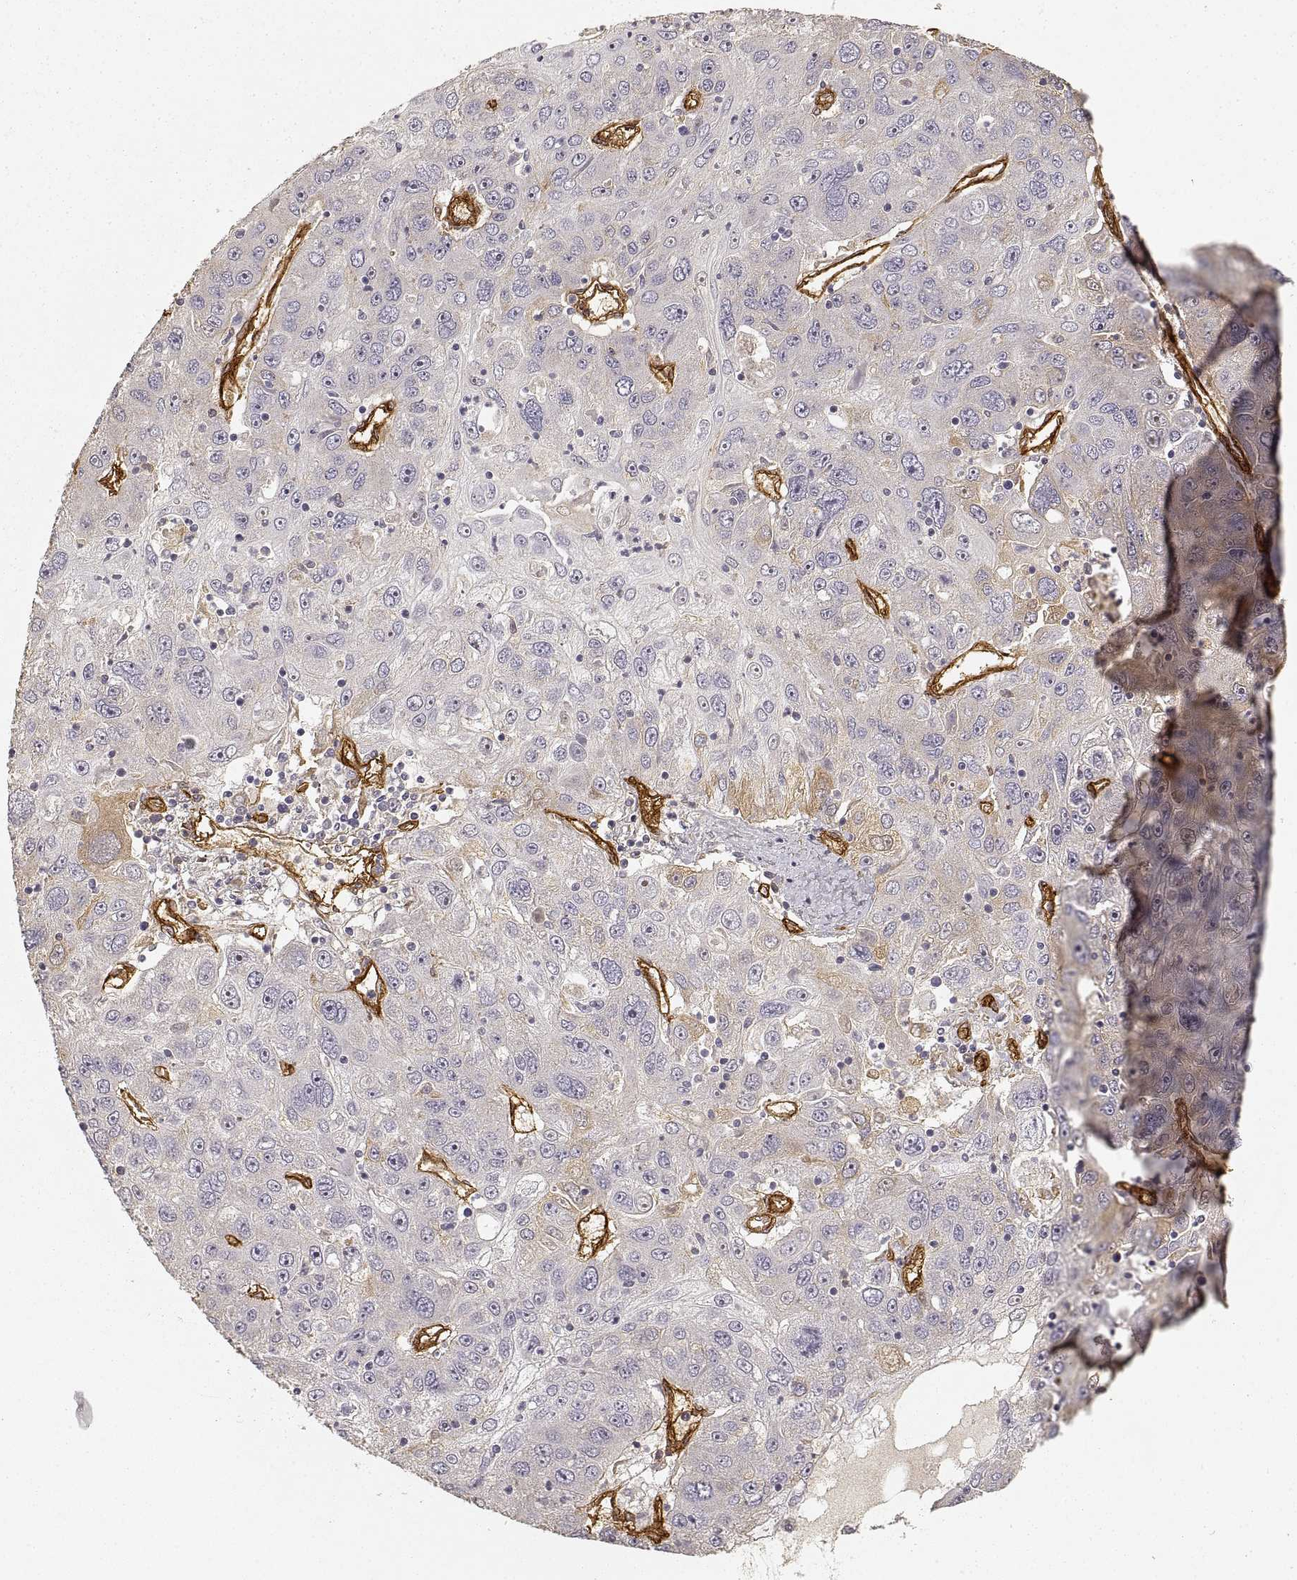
{"staining": {"intensity": "negative", "quantity": "none", "location": "none"}, "tissue": "stomach cancer", "cell_type": "Tumor cells", "image_type": "cancer", "snomed": [{"axis": "morphology", "description": "Adenocarcinoma, NOS"}, {"axis": "topography", "description": "Stomach"}], "caption": "Immunohistochemistry micrograph of neoplastic tissue: adenocarcinoma (stomach) stained with DAB (3,3'-diaminobenzidine) shows no significant protein expression in tumor cells.", "gene": "LAMA4", "patient": {"sex": "male", "age": 56}}